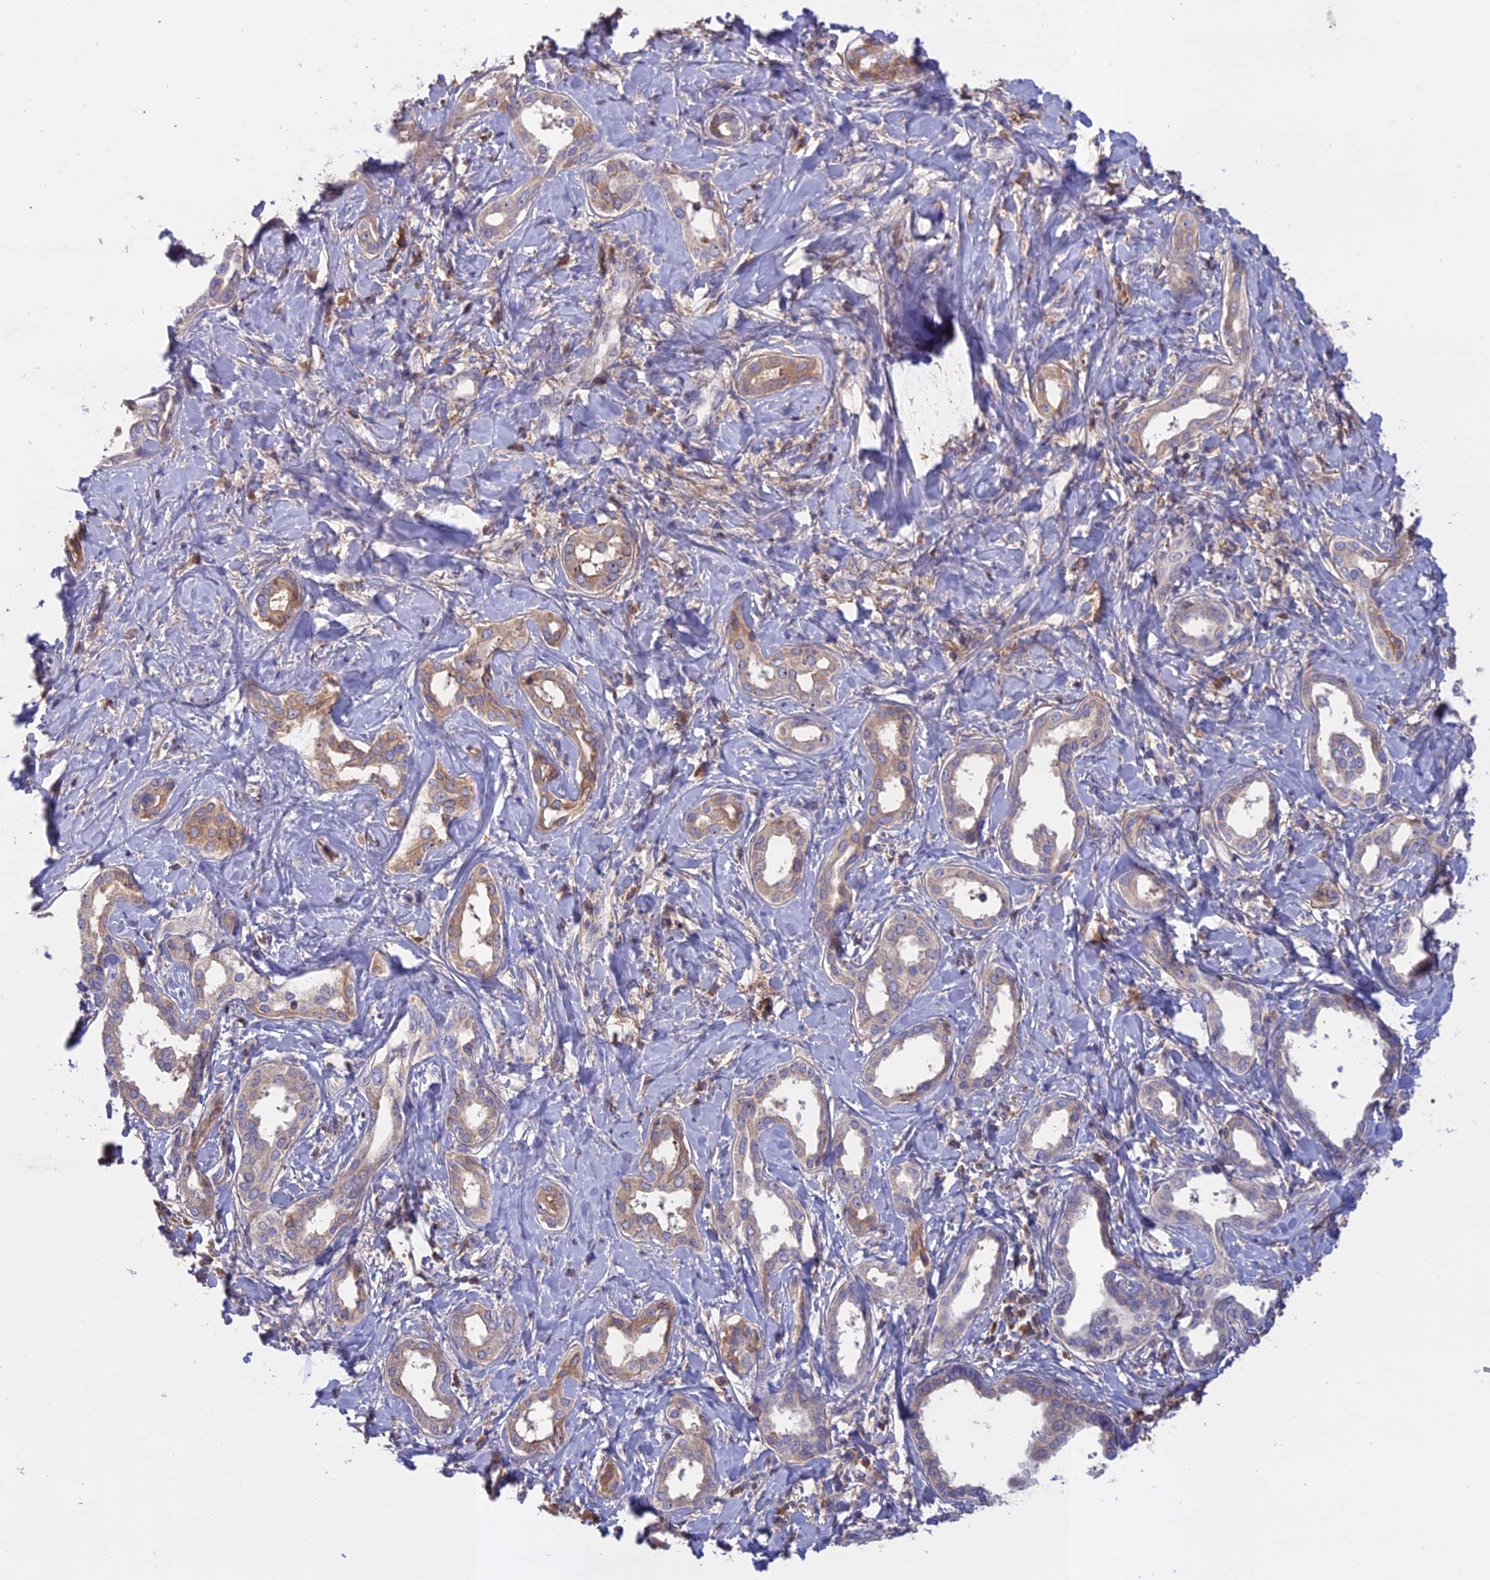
{"staining": {"intensity": "moderate", "quantity": "25%-75%", "location": "cytoplasmic/membranous"}, "tissue": "liver cancer", "cell_type": "Tumor cells", "image_type": "cancer", "snomed": [{"axis": "morphology", "description": "Cholangiocarcinoma"}, {"axis": "topography", "description": "Liver"}], "caption": "Approximately 25%-75% of tumor cells in liver cholangiocarcinoma exhibit moderate cytoplasmic/membranous protein staining as visualized by brown immunohistochemical staining.", "gene": "ADO", "patient": {"sex": "female", "age": 77}}